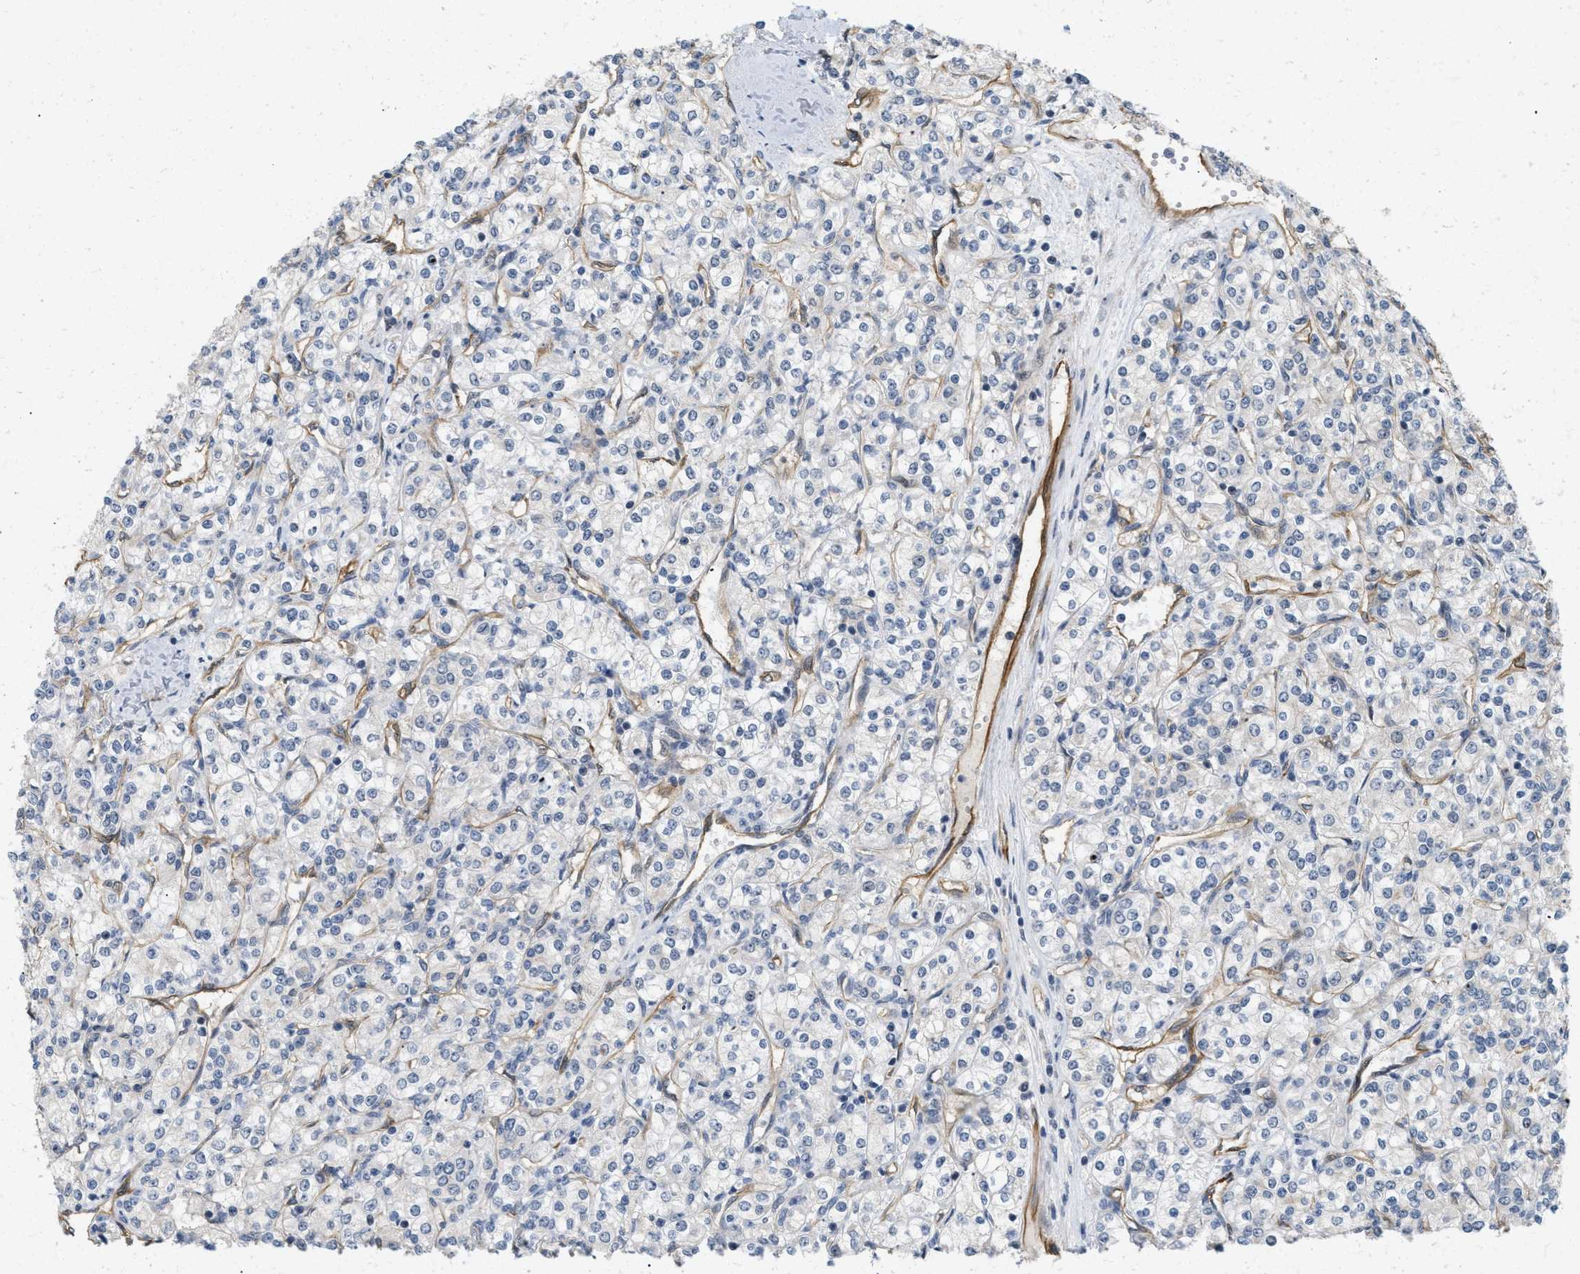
{"staining": {"intensity": "weak", "quantity": "<25%", "location": "cytoplasmic/membranous"}, "tissue": "renal cancer", "cell_type": "Tumor cells", "image_type": "cancer", "snomed": [{"axis": "morphology", "description": "Adenocarcinoma, NOS"}, {"axis": "topography", "description": "Kidney"}], "caption": "DAB immunohistochemical staining of human renal cancer demonstrates no significant expression in tumor cells.", "gene": "PALMD", "patient": {"sex": "male", "age": 77}}